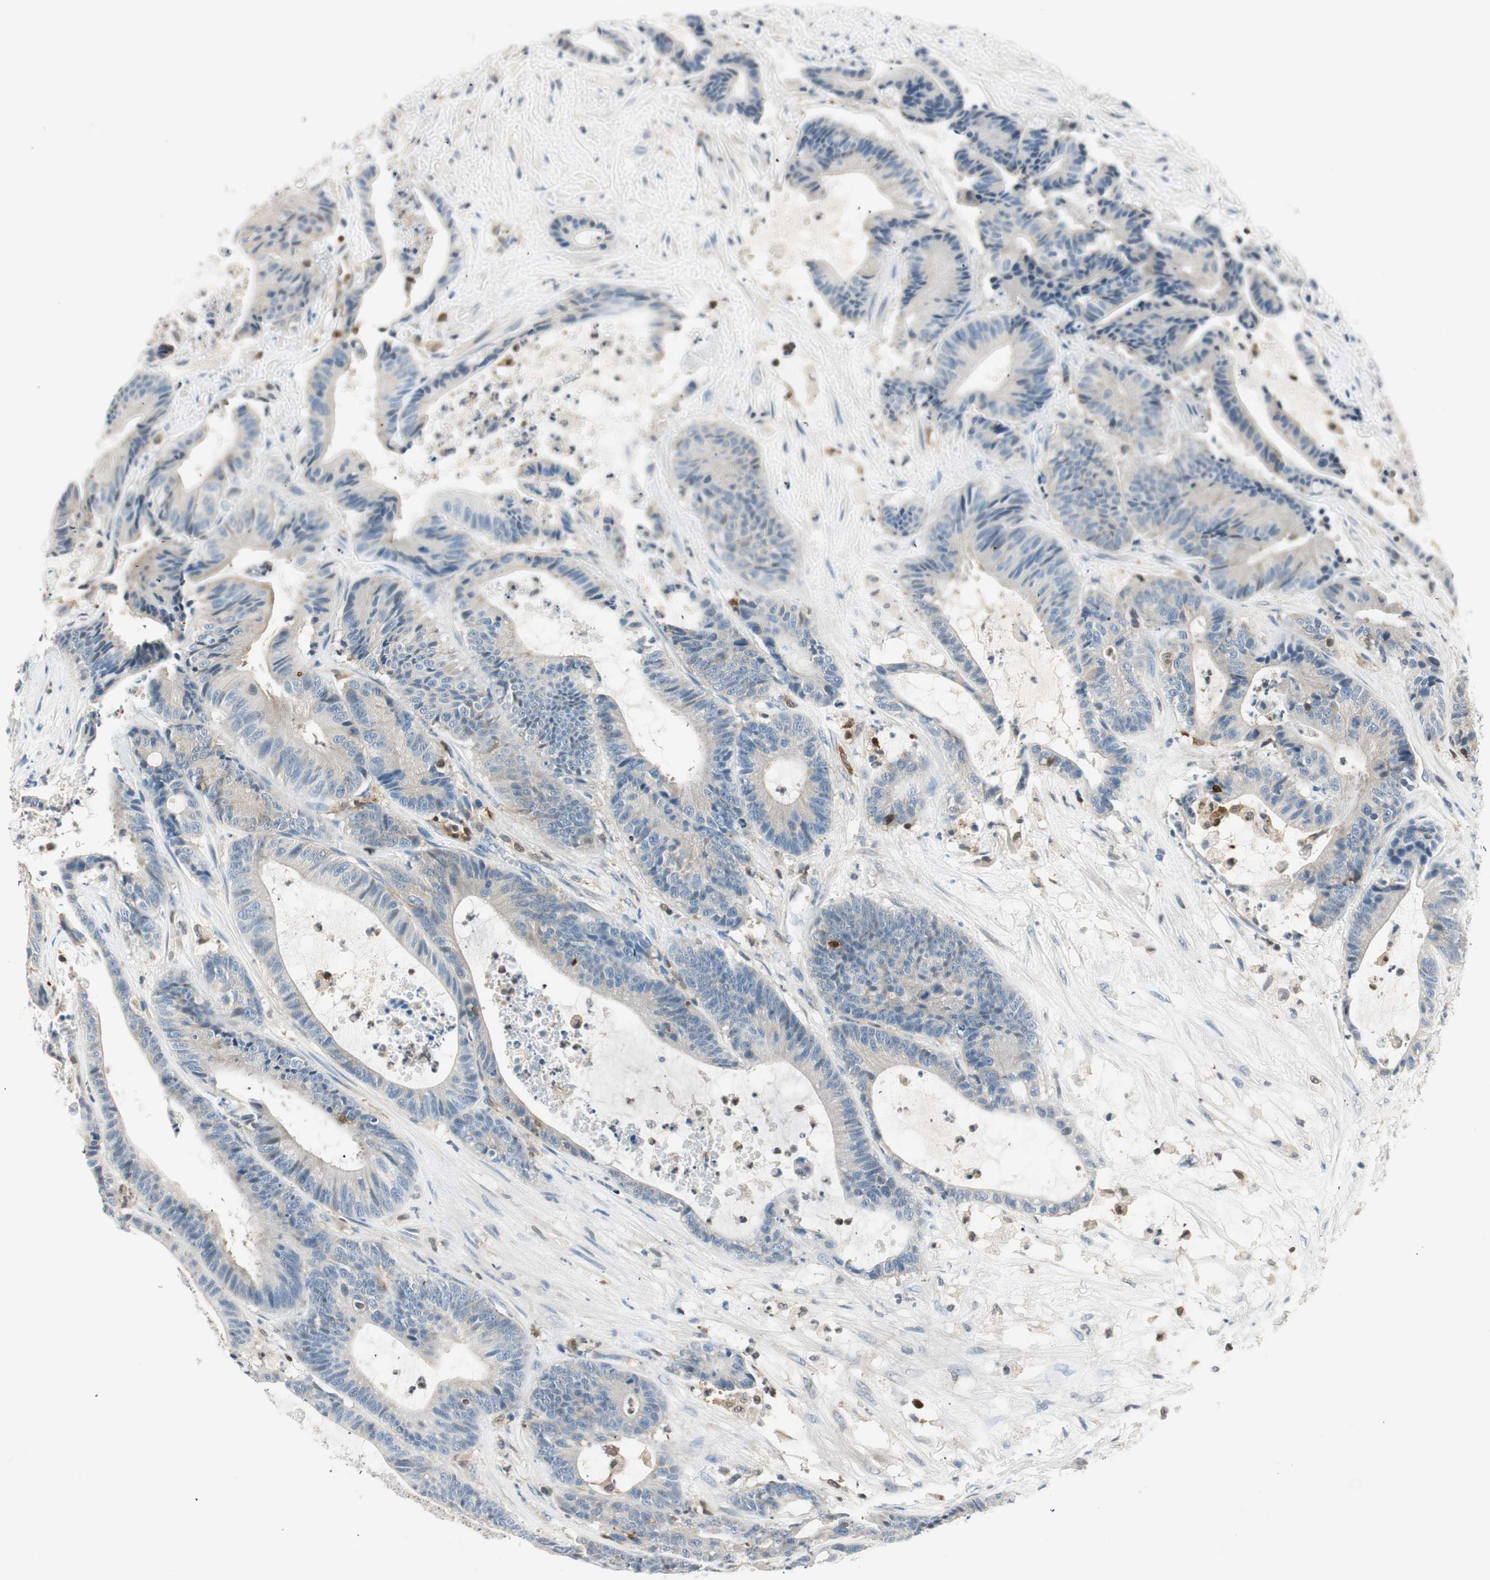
{"staining": {"intensity": "weak", "quantity": "<25%", "location": "cytoplasmic/membranous"}, "tissue": "colorectal cancer", "cell_type": "Tumor cells", "image_type": "cancer", "snomed": [{"axis": "morphology", "description": "Adenocarcinoma, NOS"}, {"axis": "topography", "description": "Colon"}], "caption": "An immunohistochemistry (IHC) histopathology image of adenocarcinoma (colorectal) is shown. There is no staining in tumor cells of adenocarcinoma (colorectal).", "gene": "COTL1", "patient": {"sex": "female", "age": 84}}